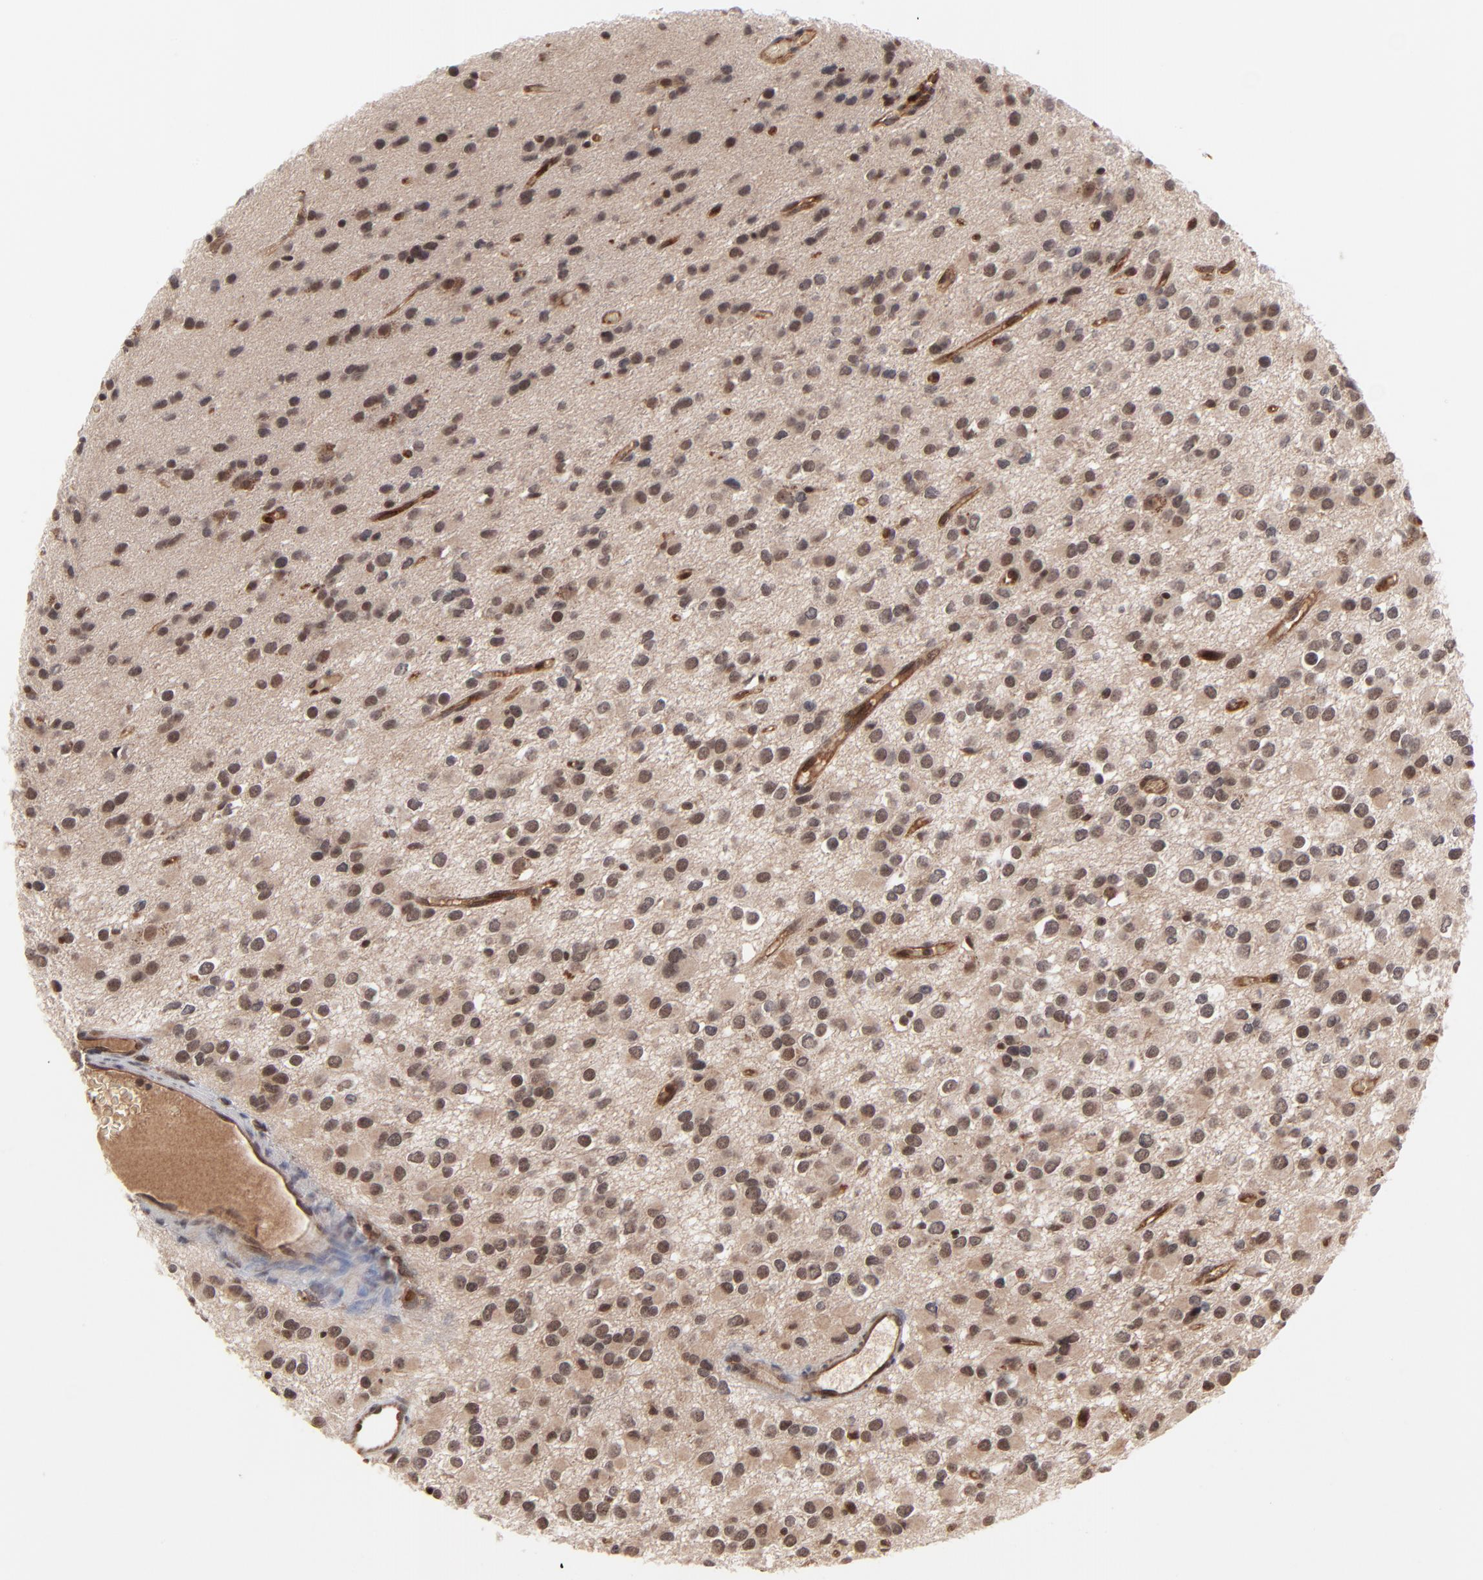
{"staining": {"intensity": "moderate", "quantity": "25%-75%", "location": "cytoplasmic/membranous,nuclear"}, "tissue": "glioma", "cell_type": "Tumor cells", "image_type": "cancer", "snomed": [{"axis": "morphology", "description": "Glioma, malignant, Low grade"}, {"axis": "topography", "description": "Brain"}], "caption": "Immunohistochemical staining of human malignant glioma (low-grade) exhibits moderate cytoplasmic/membranous and nuclear protein expression in approximately 25%-75% of tumor cells.", "gene": "CASP10", "patient": {"sex": "male", "age": 42}}